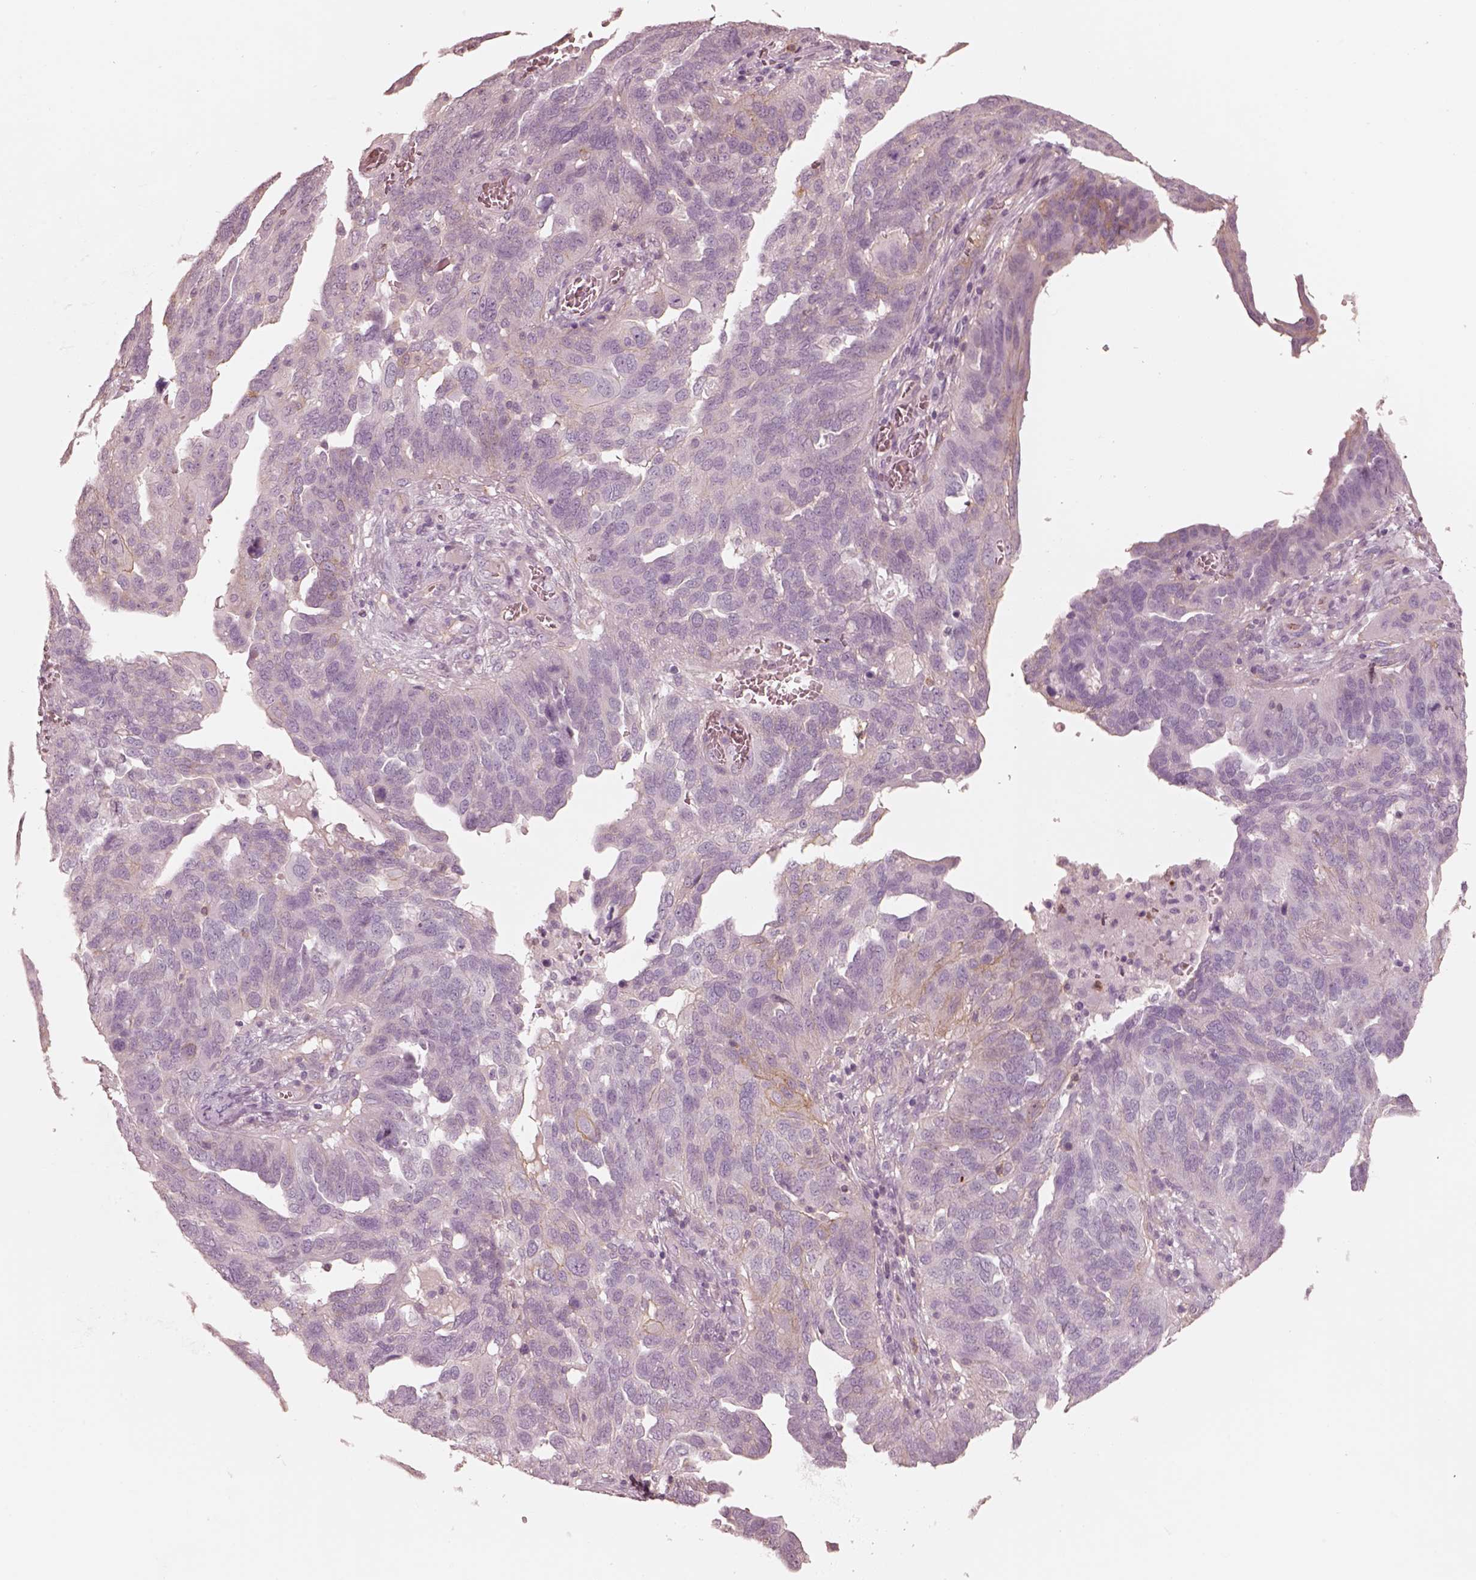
{"staining": {"intensity": "weak", "quantity": "<25%", "location": "cytoplasmic/membranous"}, "tissue": "ovarian cancer", "cell_type": "Tumor cells", "image_type": "cancer", "snomed": [{"axis": "morphology", "description": "Carcinoma, endometroid"}, {"axis": "topography", "description": "Soft tissue"}, {"axis": "topography", "description": "Ovary"}], "caption": "Tumor cells show no significant protein expression in ovarian cancer.", "gene": "GPRIN1", "patient": {"sex": "female", "age": 52}}